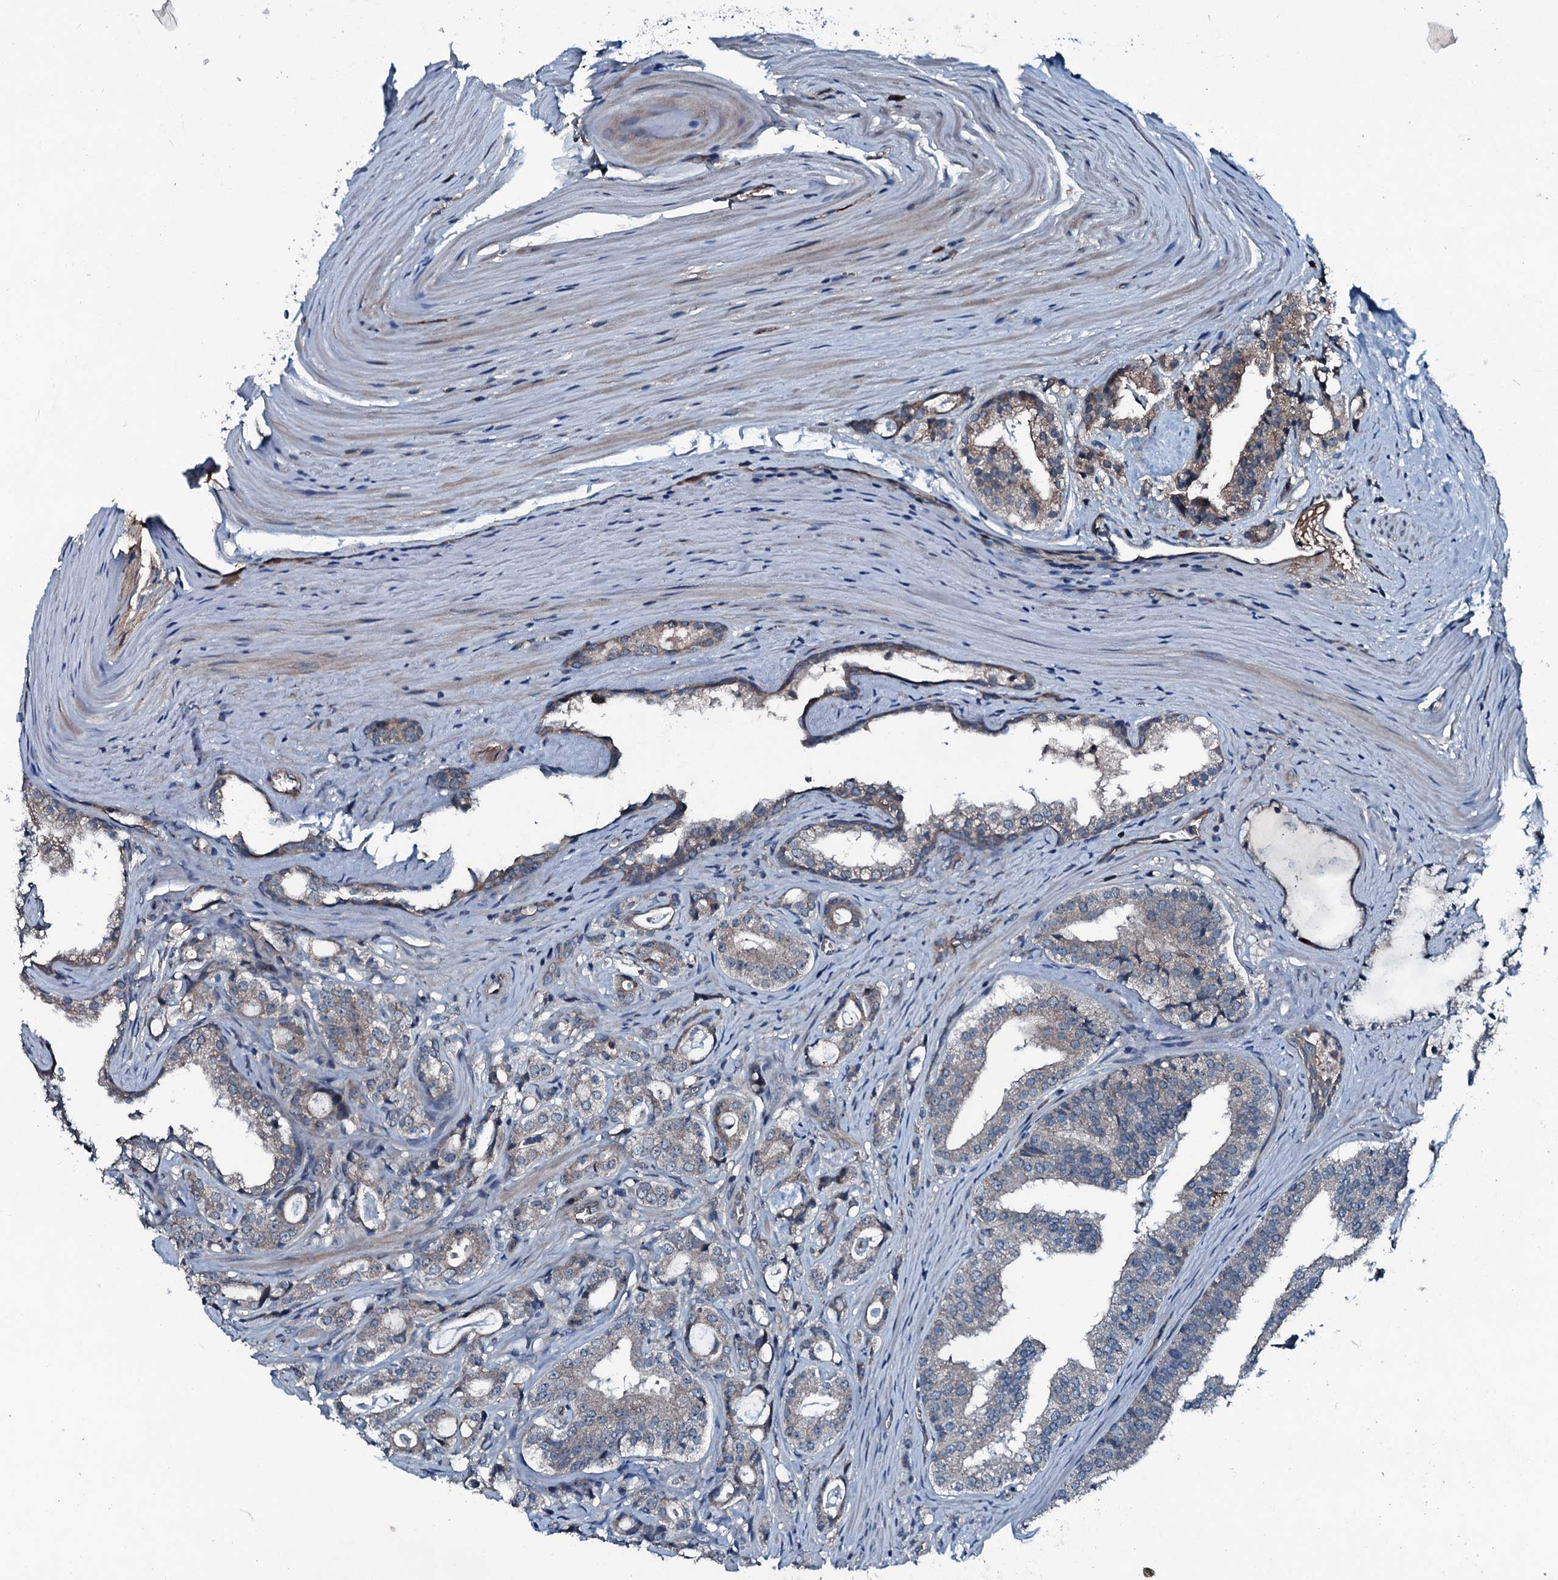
{"staining": {"intensity": "negative", "quantity": "none", "location": "none"}, "tissue": "prostate cancer", "cell_type": "Tumor cells", "image_type": "cancer", "snomed": [{"axis": "morphology", "description": "Adenocarcinoma, High grade"}, {"axis": "topography", "description": "Prostate"}], "caption": "DAB (3,3'-diaminobenzidine) immunohistochemical staining of prostate high-grade adenocarcinoma demonstrates no significant expression in tumor cells.", "gene": "TRIM7", "patient": {"sex": "male", "age": 63}}